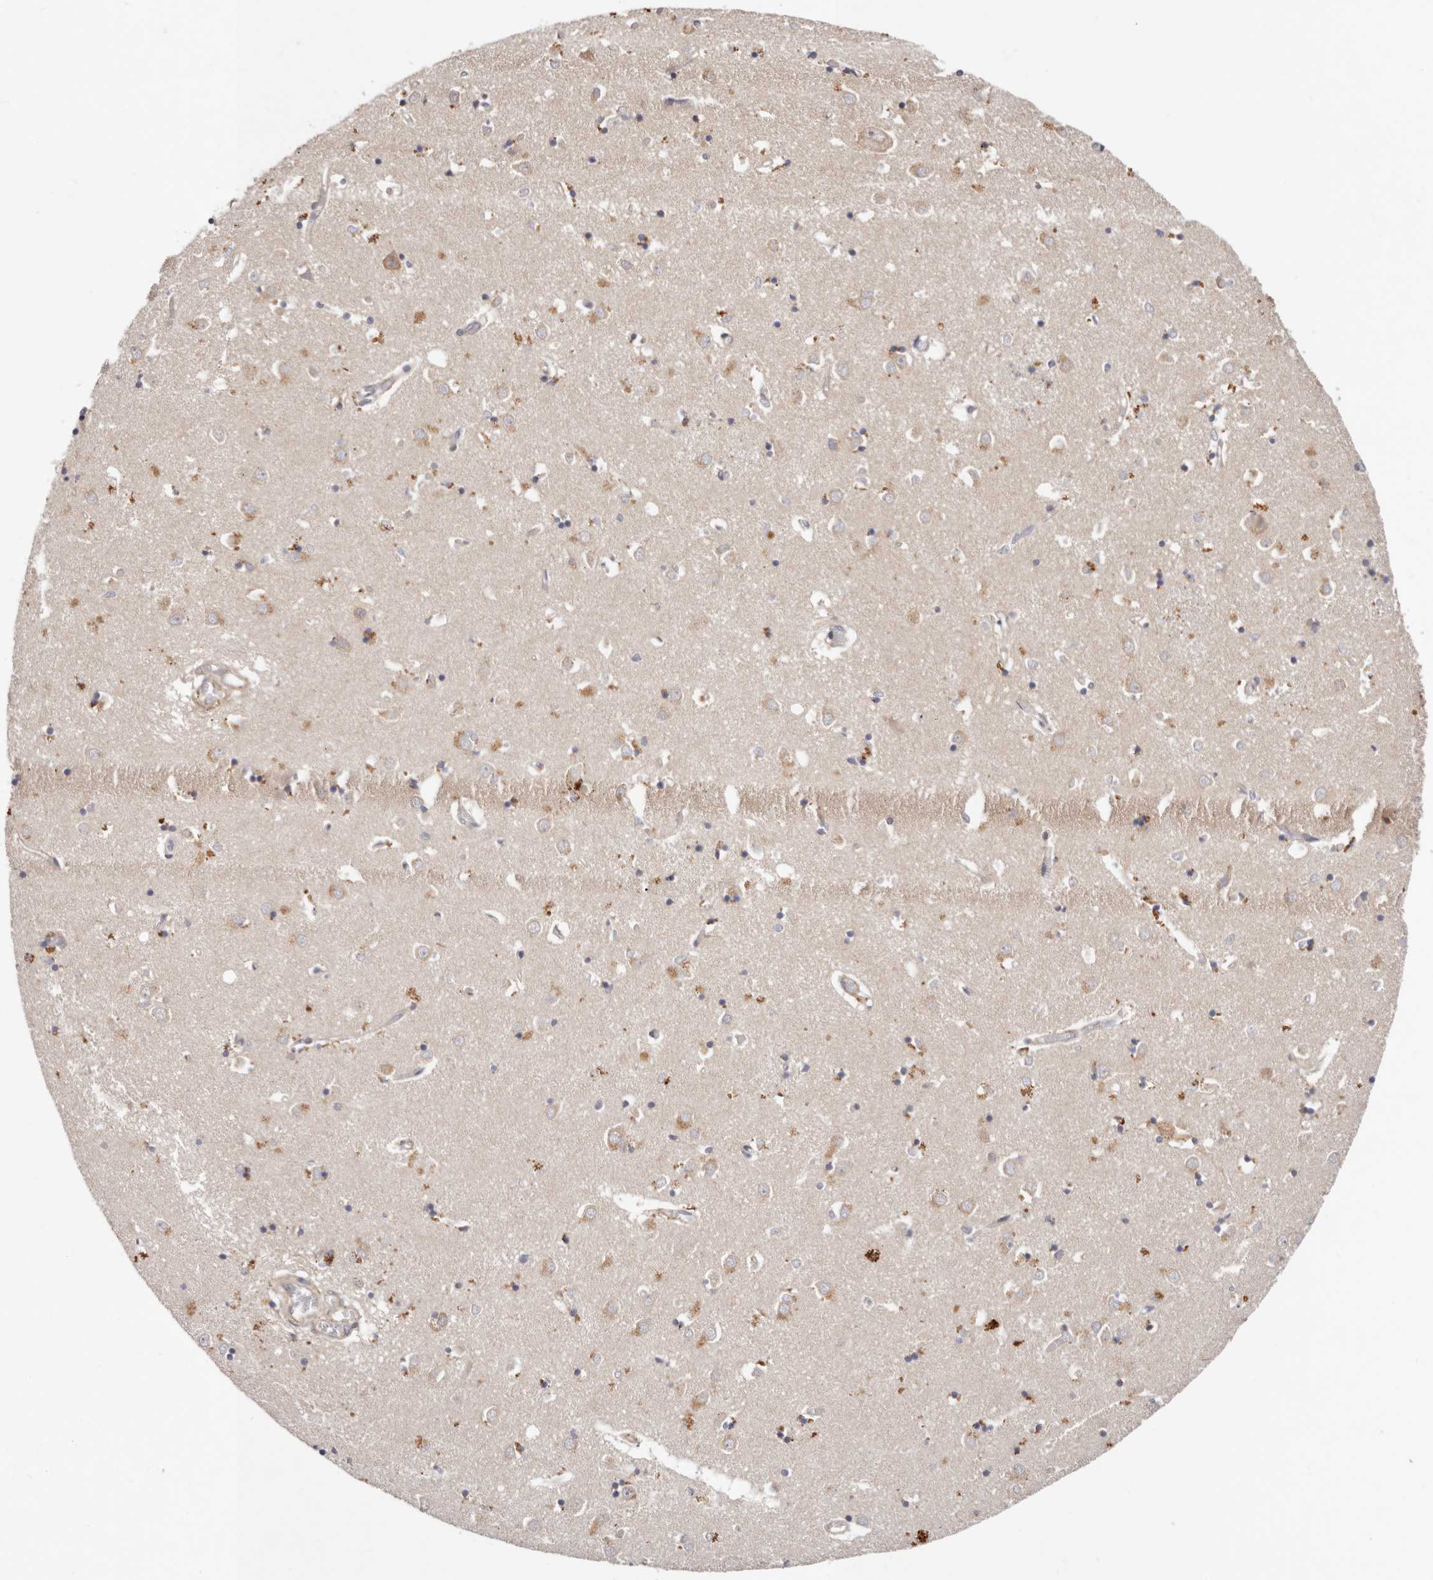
{"staining": {"intensity": "moderate", "quantity": "<25%", "location": "cytoplasmic/membranous"}, "tissue": "caudate", "cell_type": "Glial cells", "image_type": "normal", "snomed": [{"axis": "morphology", "description": "Normal tissue, NOS"}, {"axis": "topography", "description": "Lateral ventricle wall"}], "caption": "Unremarkable caudate shows moderate cytoplasmic/membranous positivity in about <25% of glial cells.", "gene": "MACF1", "patient": {"sex": "male", "age": 70}}